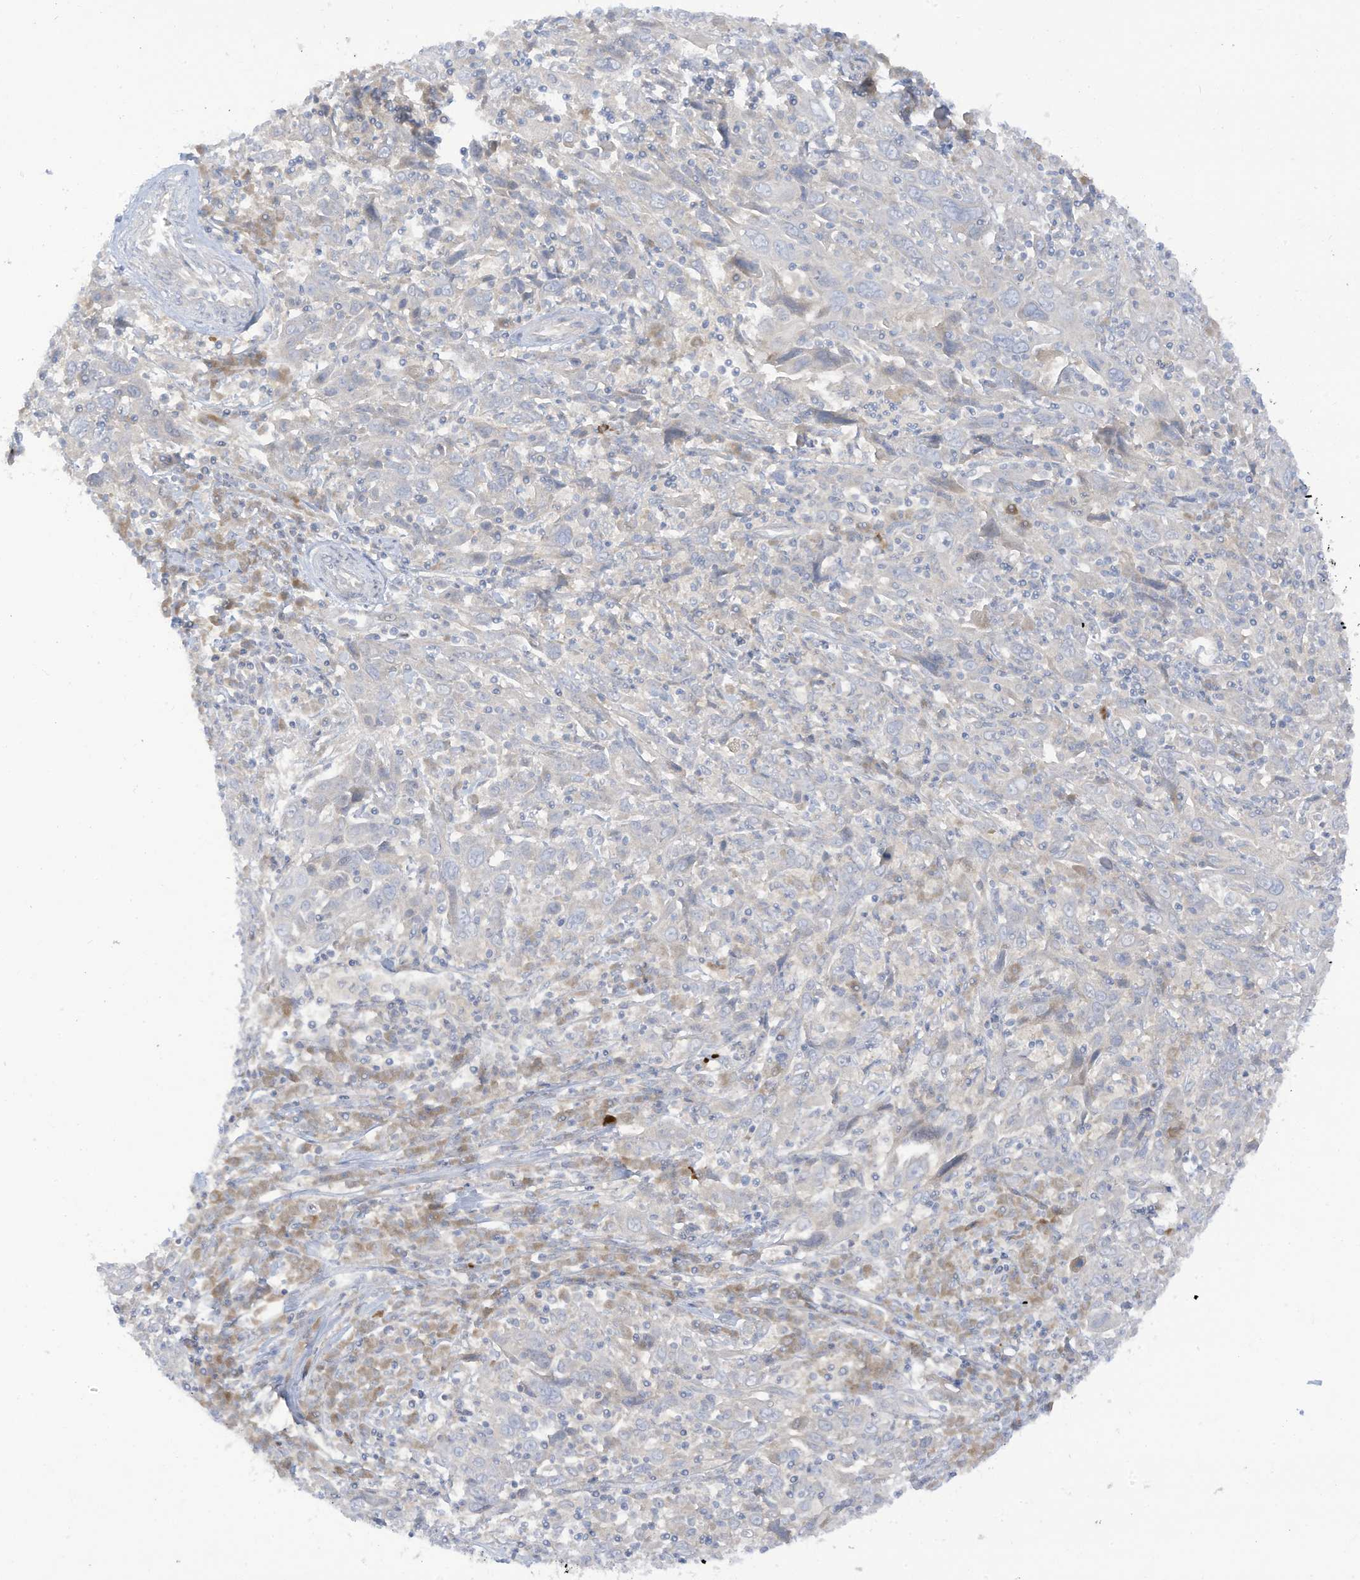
{"staining": {"intensity": "negative", "quantity": "none", "location": "none"}, "tissue": "cervical cancer", "cell_type": "Tumor cells", "image_type": "cancer", "snomed": [{"axis": "morphology", "description": "Squamous cell carcinoma, NOS"}, {"axis": "topography", "description": "Cervix"}], "caption": "Immunohistochemistry image of squamous cell carcinoma (cervical) stained for a protein (brown), which displays no staining in tumor cells.", "gene": "LRRN2", "patient": {"sex": "female", "age": 46}}